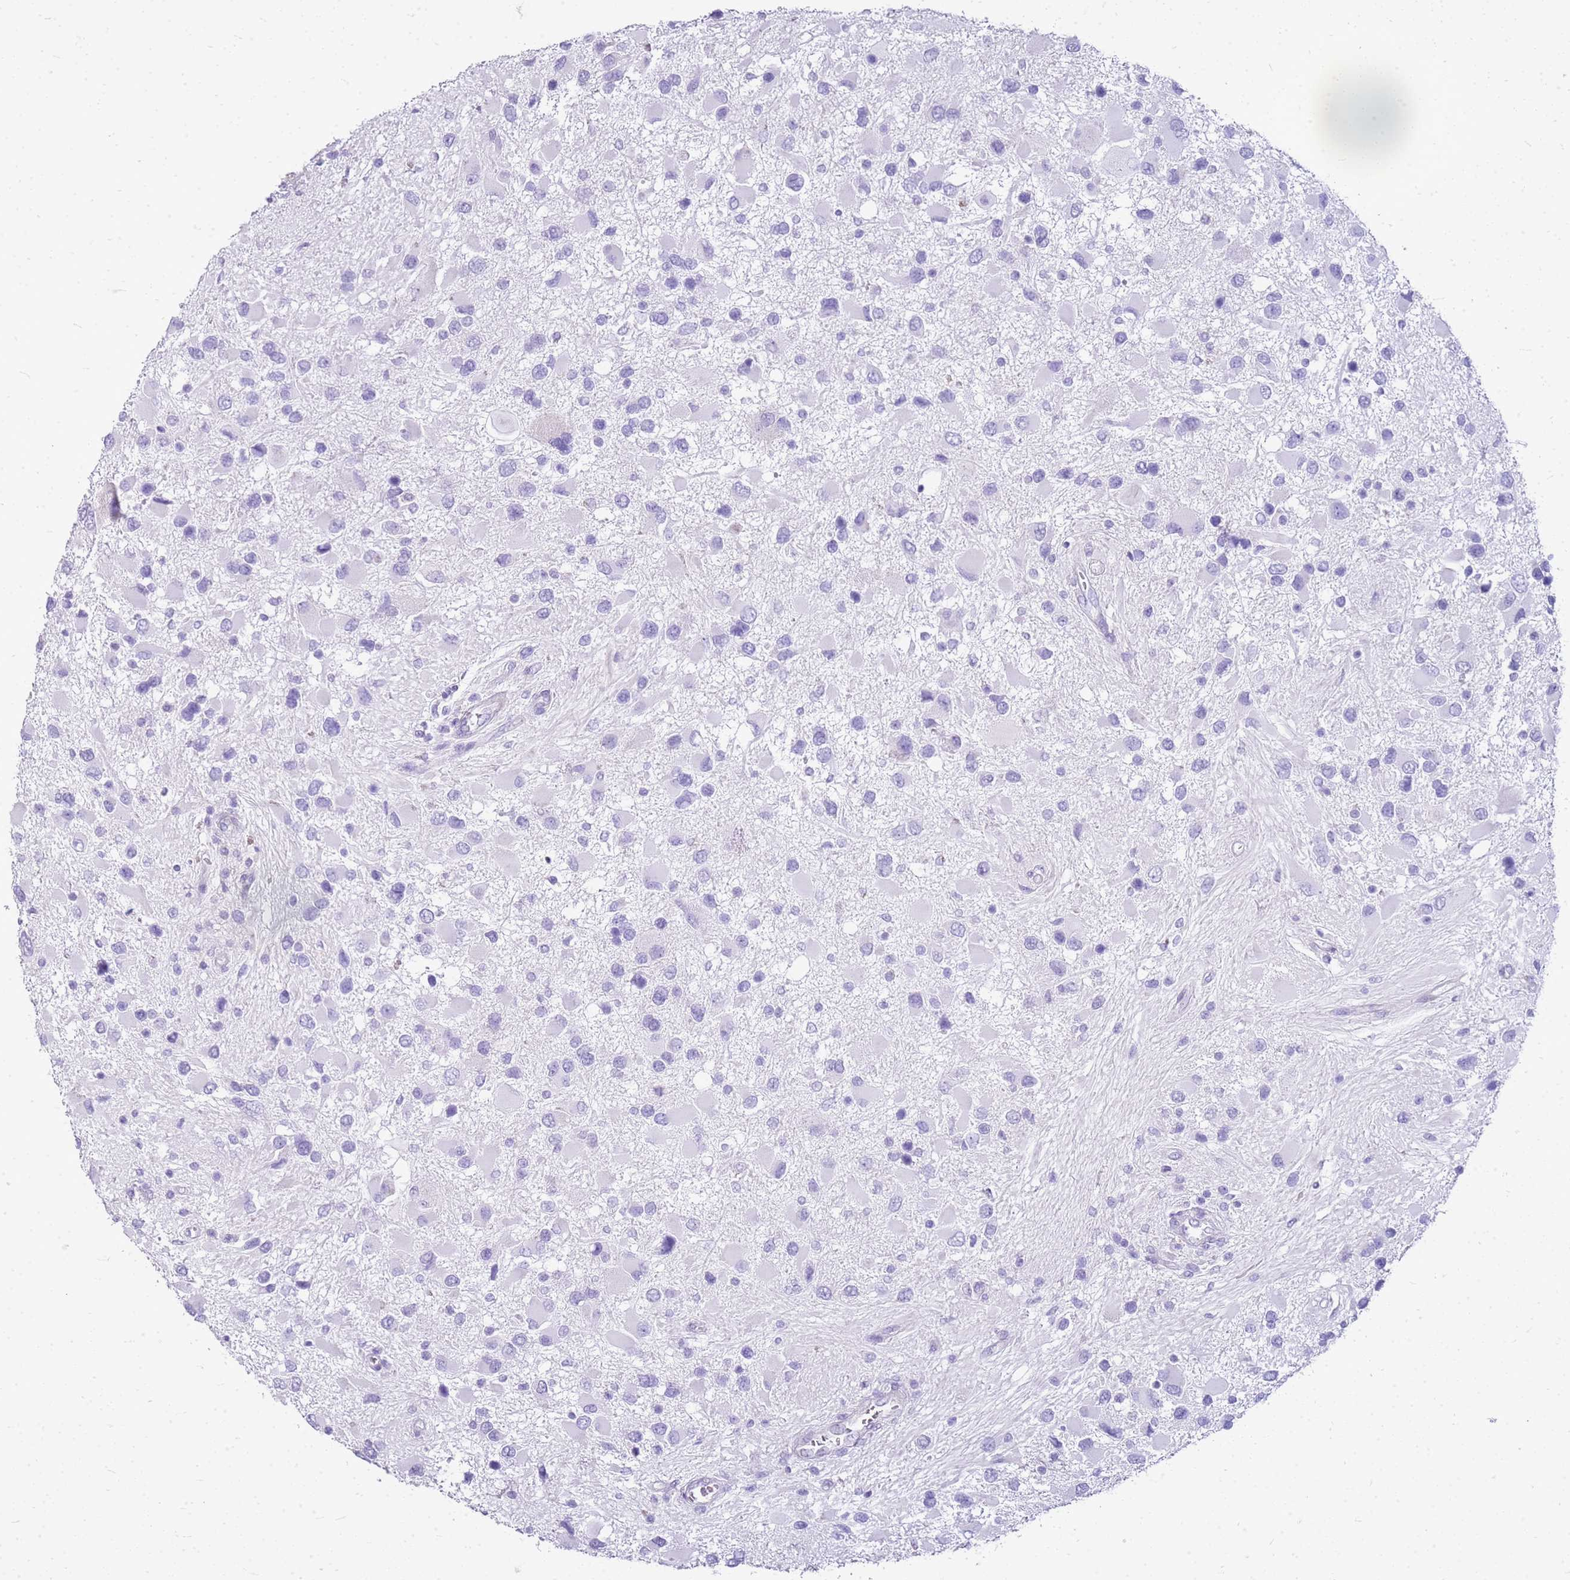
{"staining": {"intensity": "negative", "quantity": "none", "location": "none"}, "tissue": "glioma", "cell_type": "Tumor cells", "image_type": "cancer", "snomed": [{"axis": "morphology", "description": "Glioma, malignant, High grade"}, {"axis": "topography", "description": "Brain"}], "caption": "Micrograph shows no protein expression in tumor cells of glioma tissue. (Stains: DAB immunohistochemistry with hematoxylin counter stain, Microscopy: brightfield microscopy at high magnification).", "gene": "SULT1E1", "patient": {"sex": "male", "age": 53}}